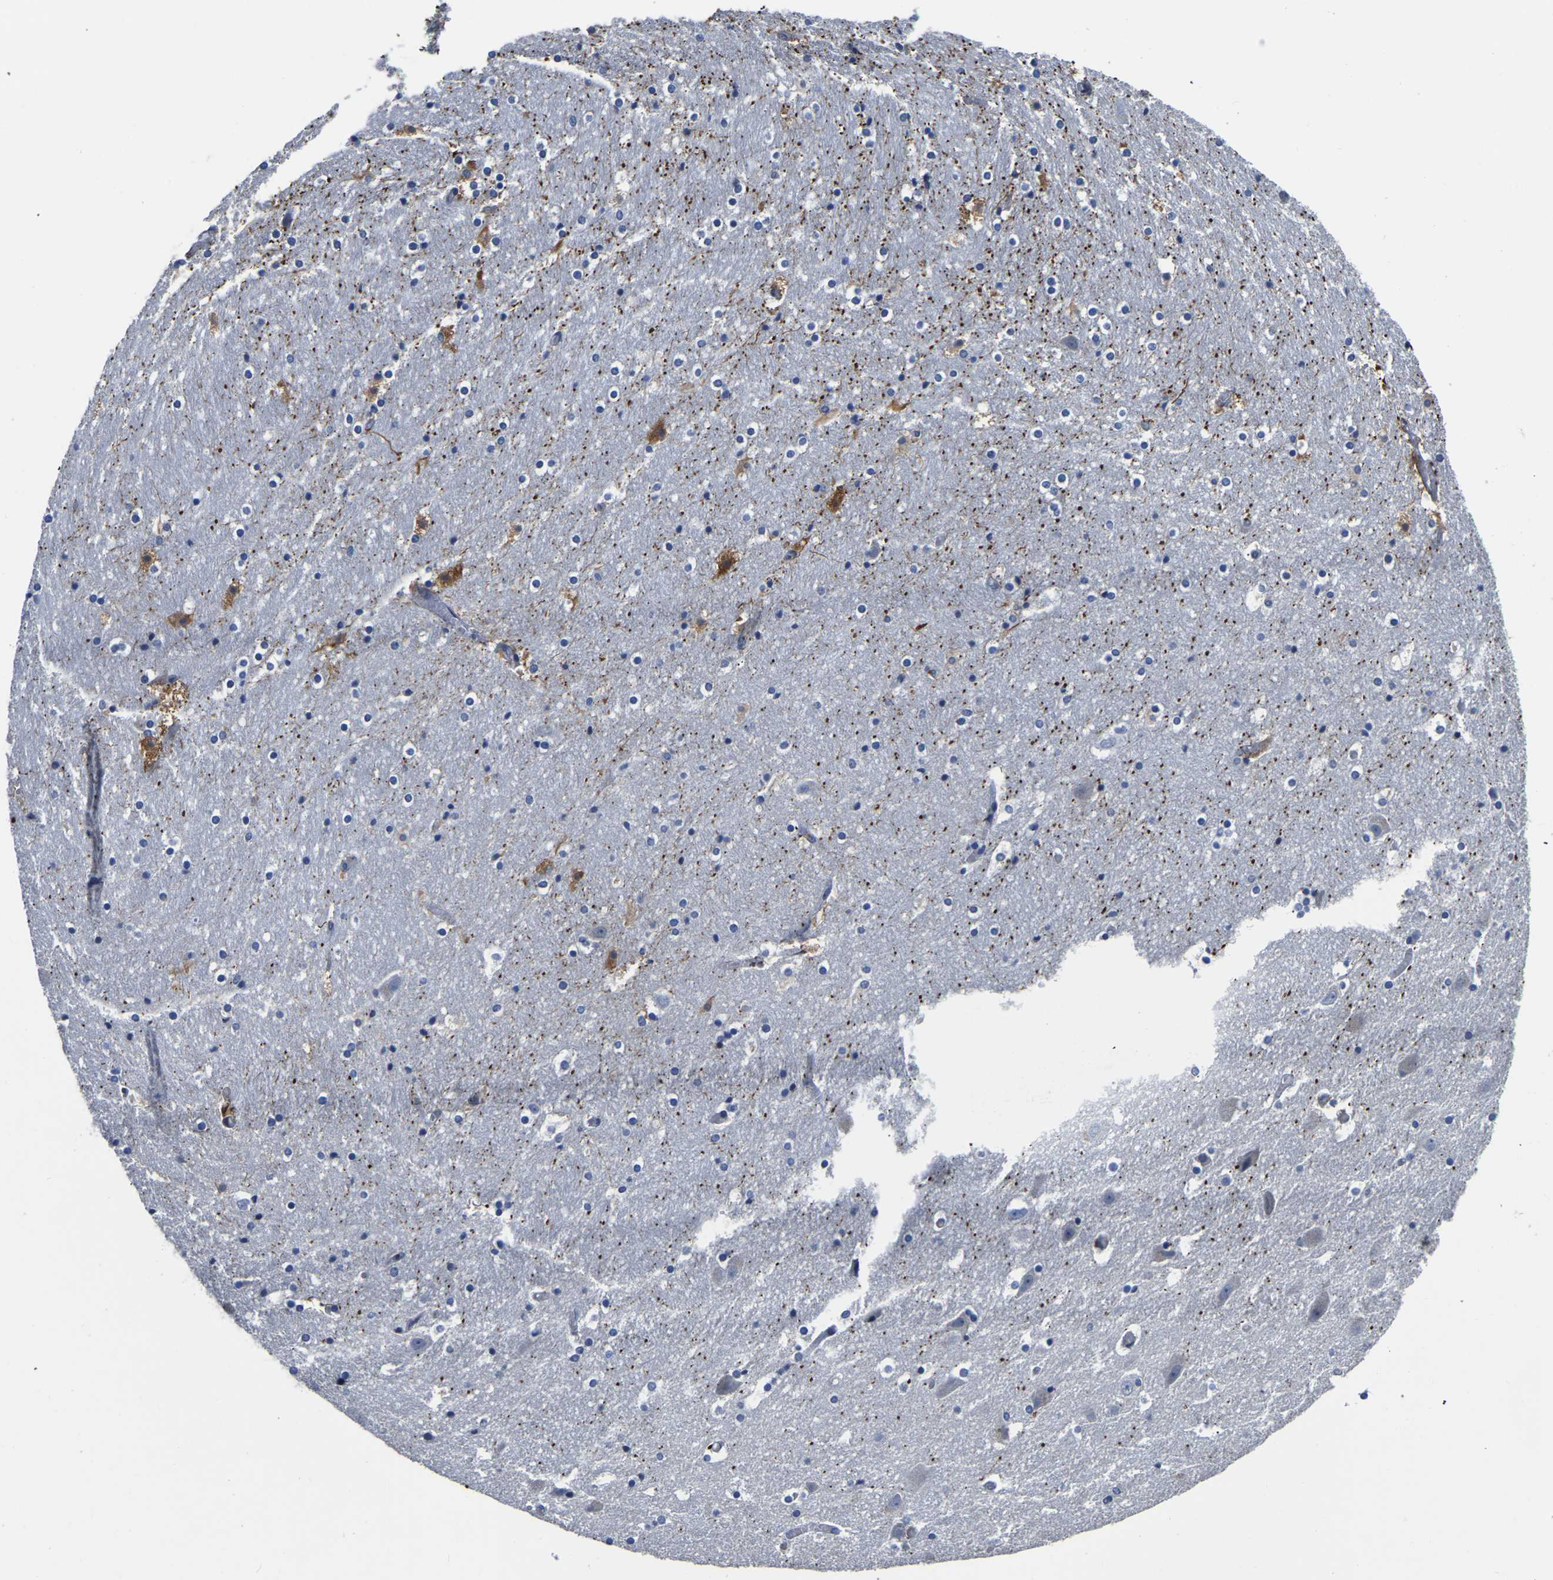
{"staining": {"intensity": "strong", "quantity": "<25%", "location": "cytoplasmic/membranous"}, "tissue": "hippocampus", "cell_type": "Glial cells", "image_type": "normal", "snomed": [{"axis": "morphology", "description": "Normal tissue, NOS"}, {"axis": "topography", "description": "Hippocampus"}], "caption": "Immunohistochemistry histopathology image of benign hippocampus: human hippocampus stained using IHC reveals medium levels of strong protein expression localized specifically in the cytoplasmic/membranous of glial cells, appearing as a cytoplasmic/membranous brown color.", "gene": "PDLIM7", "patient": {"sex": "male", "age": 45}}